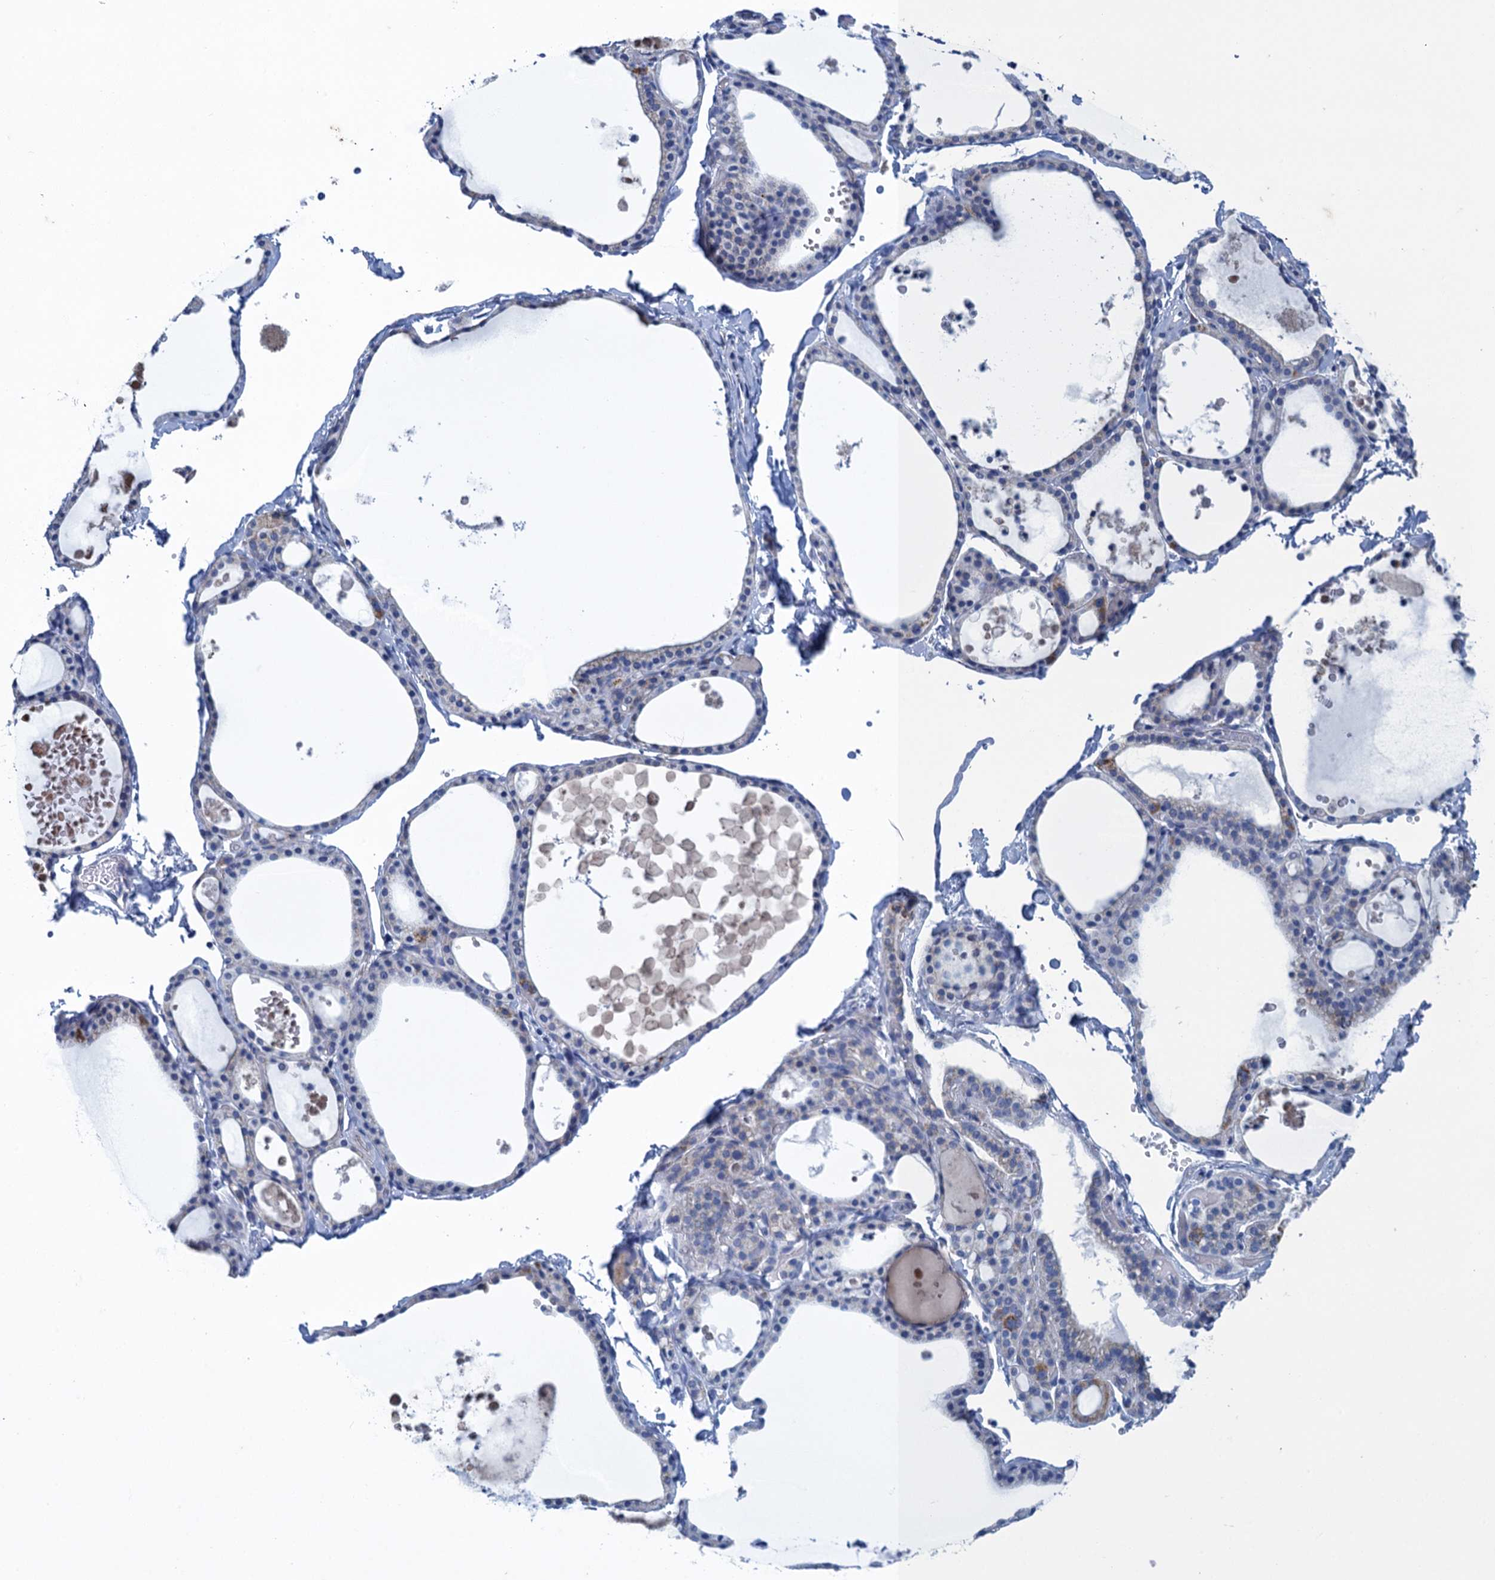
{"staining": {"intensity": "moderate", "quantity": "<25%", "location": "cytoplasmic/membranous"}, "tissue": "thyroid gland", "cell_type": "Glandular cells", "image_type": "normal", "snomed": [{"axis": "morphology", "description": "Normal tissue, NOS"}, {"axis": "topography", "description": "Thyroid gland"}], "caption": "Protein staining displays moderate cytoplasmic/membranous staining in approximately <25% of glandular cells in unremarkable thyroid gland.", "gene": "SCEL", "patient": {"sex": "male", "age": 56}}